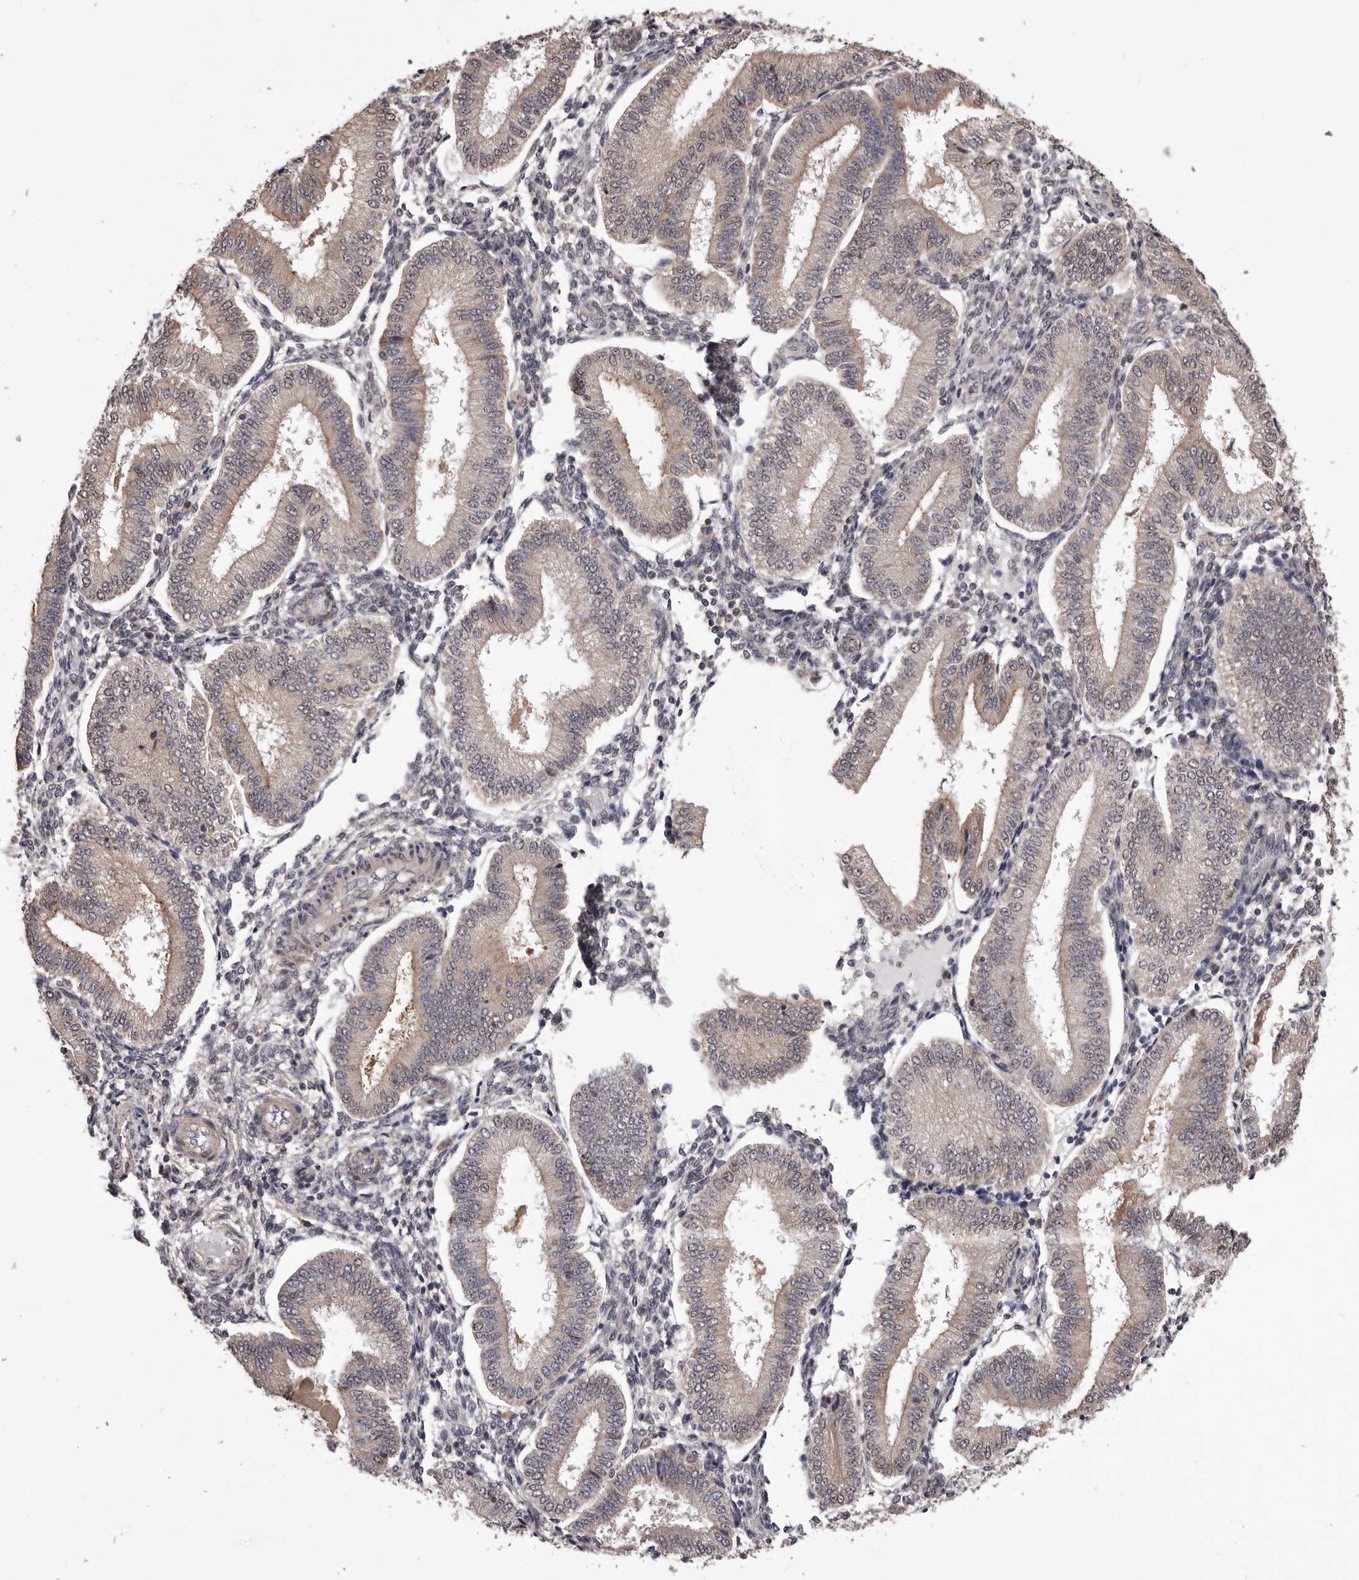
{"staining": {"intensity": "negative", "quantity": "none", "location": "none"}, "tissue": "endometrium", "cell_type": "Cells in endometrial stroma", "image_type": "normal", "snomed": [{"axis": "morphology", "description": "Normal tissue, NOS"}, {"axis": "topography", "description": "Endometrium"}], "caption": "Immunohistochemistry photomicrograph of normal endometrium: endometrium stained with DAB shows no significant protein expression in cells in endometrial stroma. Nuclei are stained in blue.", "gene": "CELF3", "patient": {"sex": "female", "age": 39}}